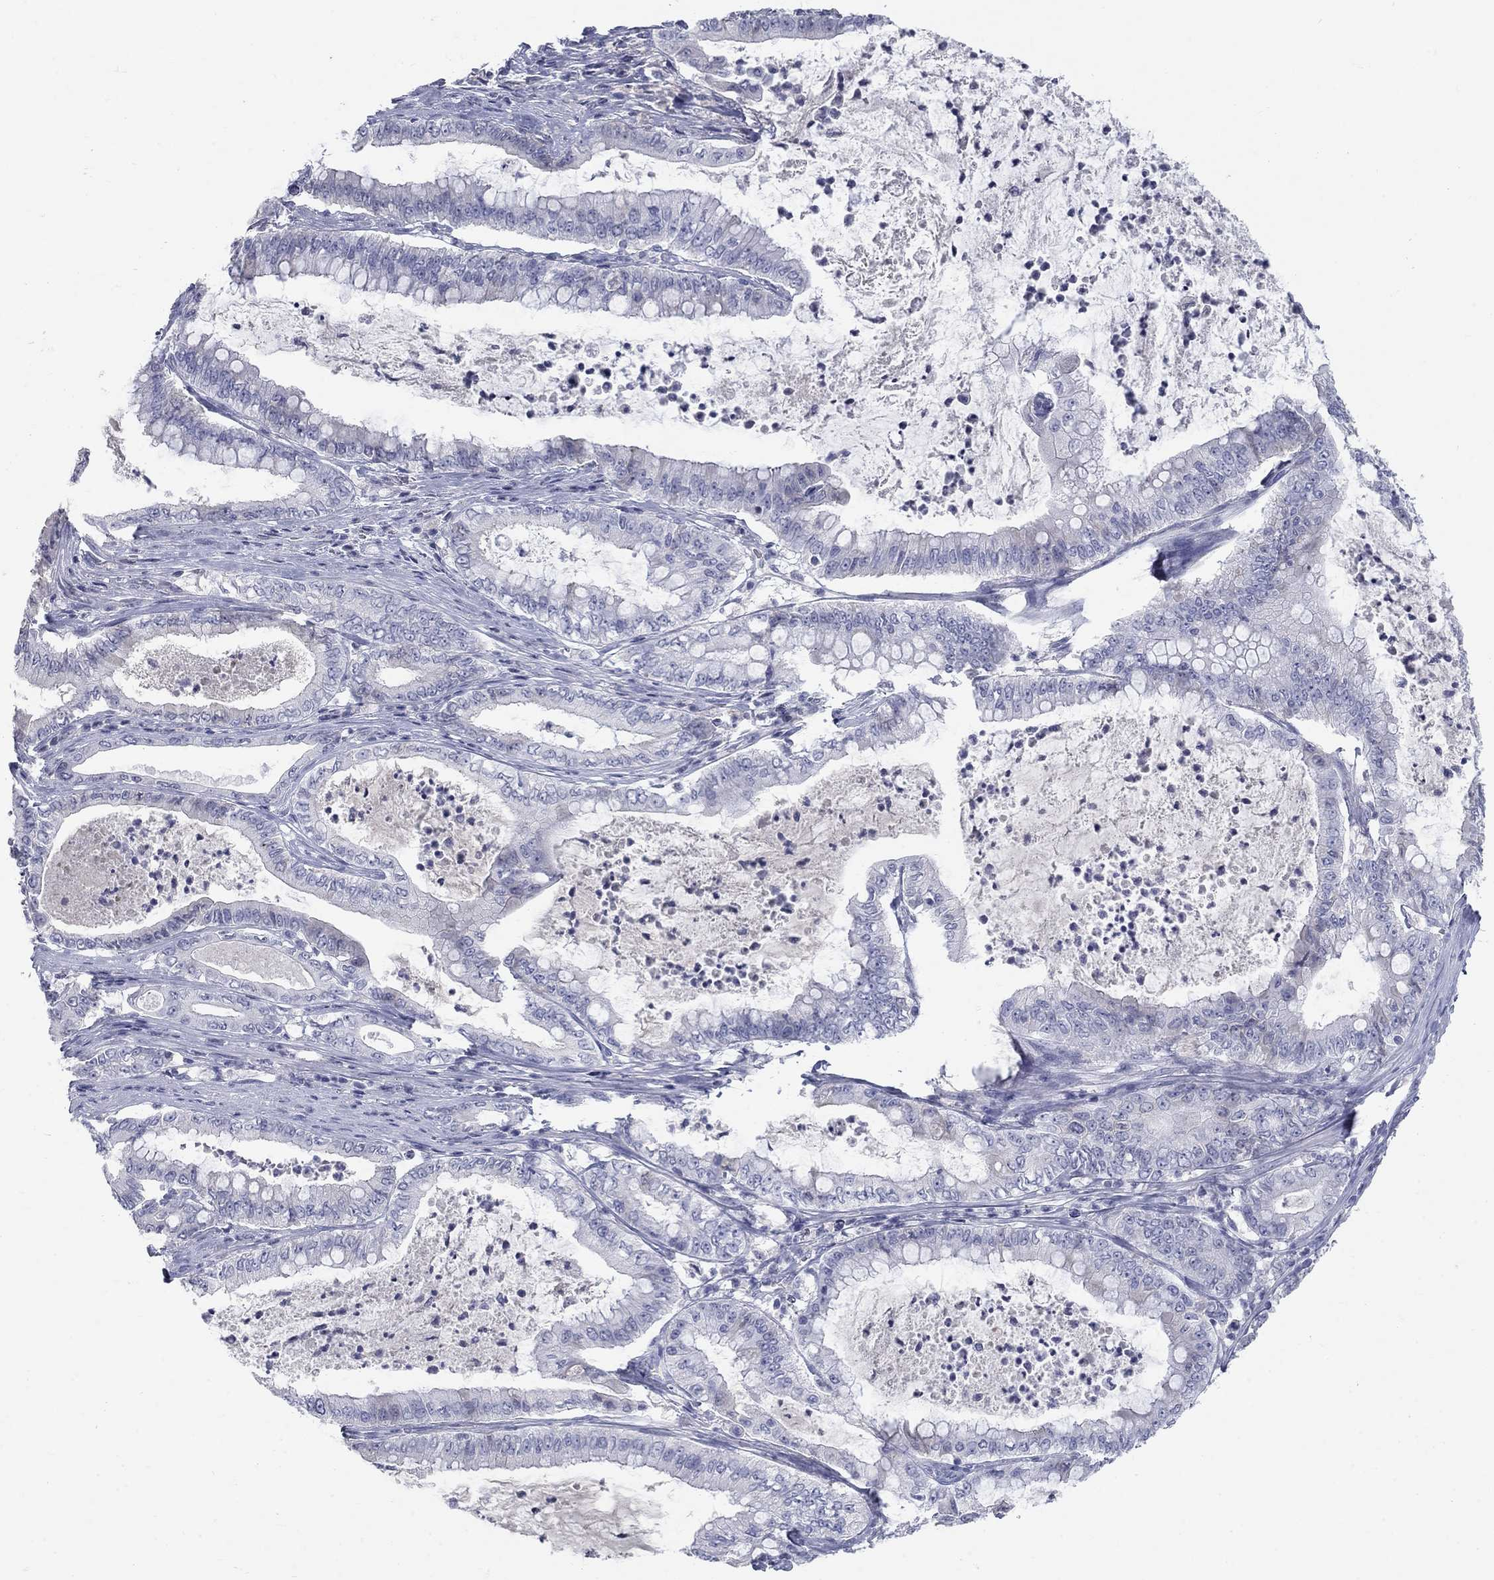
{"staining": {"intensity": "negative", "quantity": "none", "location": "none"}, "tissue": "pancreatic cancer", "cell_type": "Tumor cells", "image_type": "cancer", "snomed": [{"axis": "morphology", "description": "Adenocarcinoma, NOS"}, {"axis": "topography", "description": "Pancreas"}], "caption": "An IHC micrograph of pancreatic cancer (adenocarcinoma) is shown. There is no staining in tumor cells of pancreatic cancer (adenocarcinoma).", "gene": "PTH1R", "patient": {"sex": "male", "age": 71}}